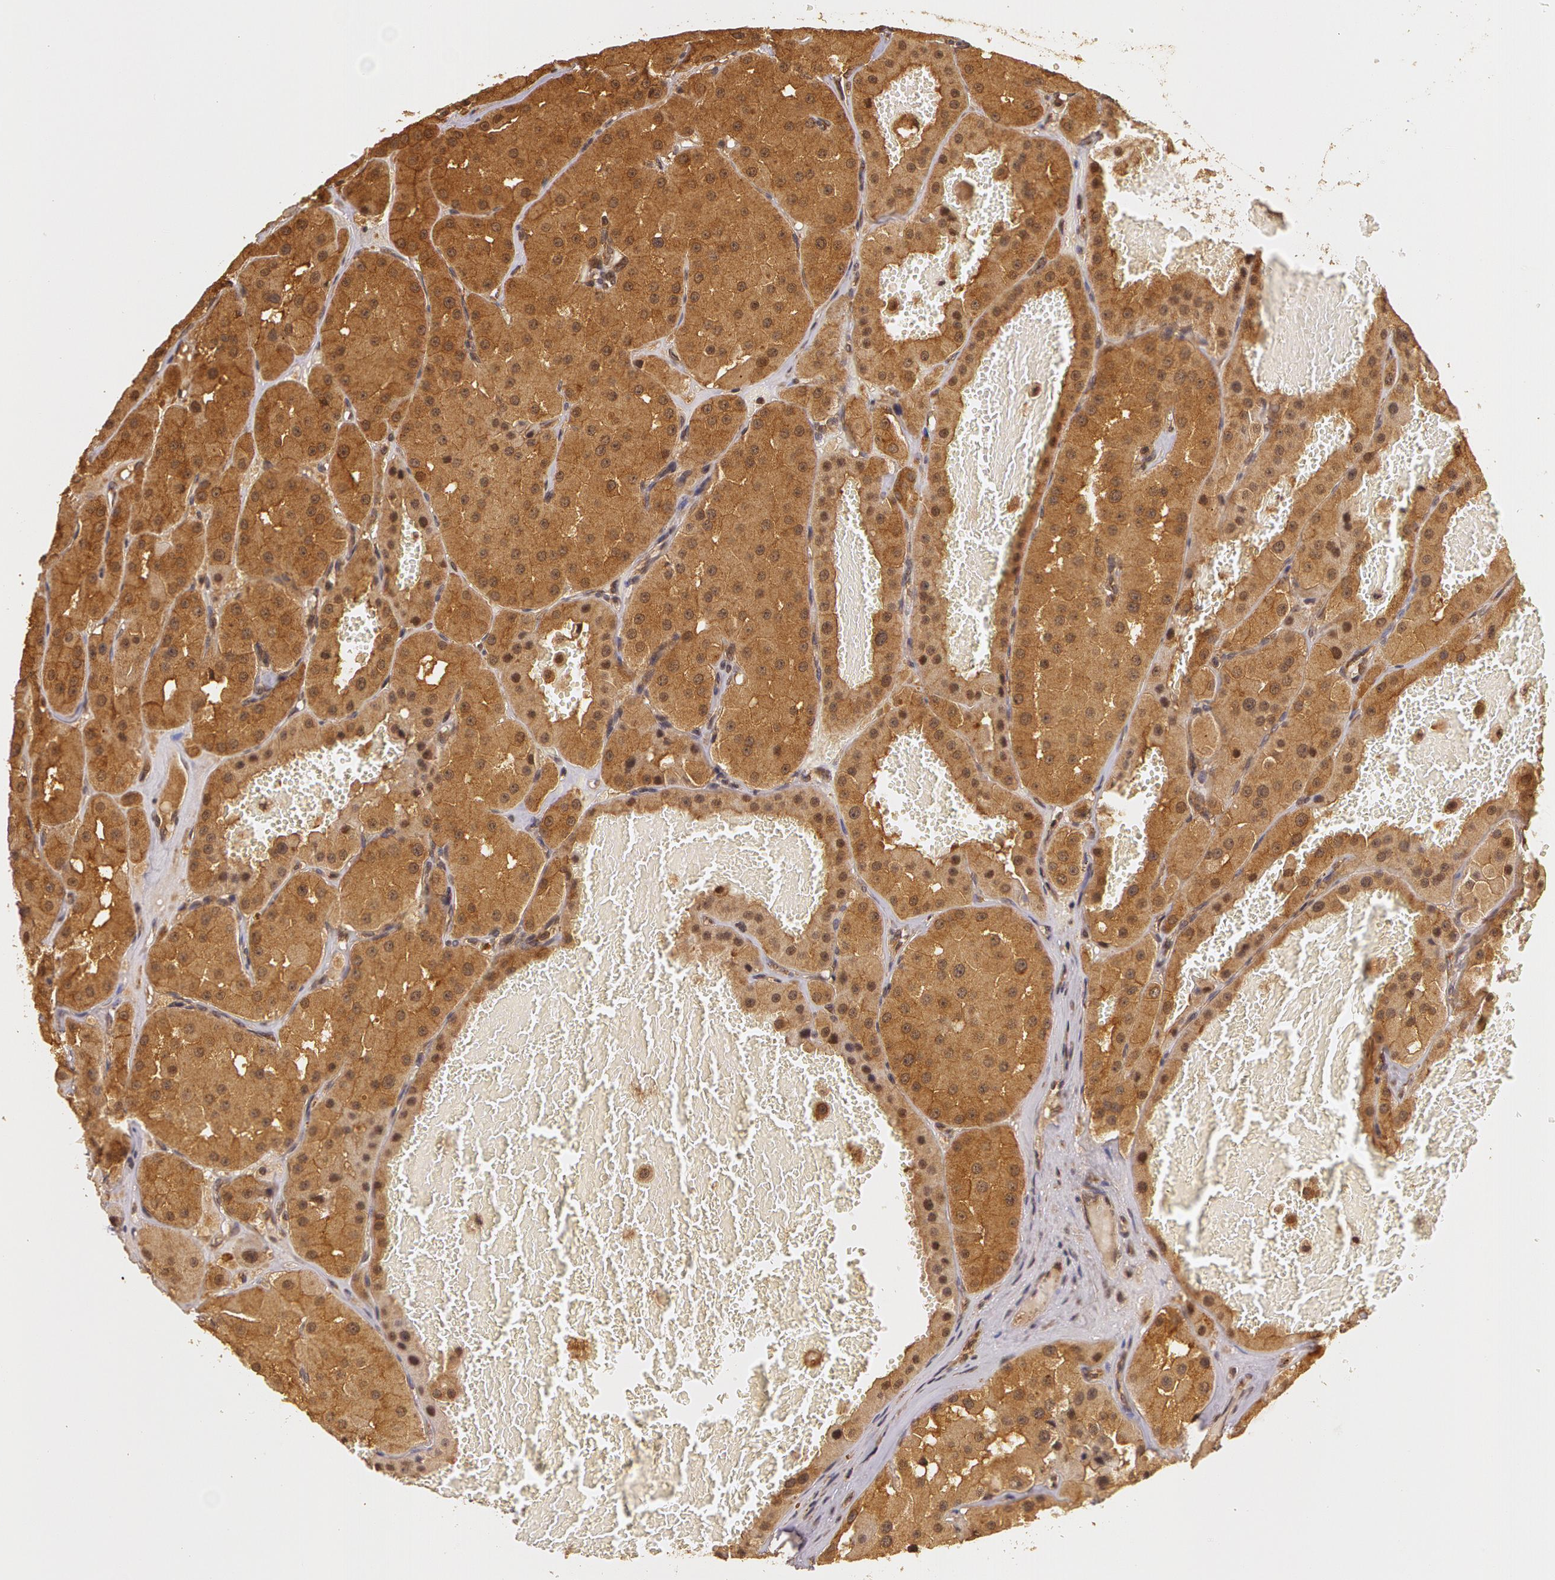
{"staining": {"intensity": "strong", "quantity": ">75%", "location": "cytoplasmic/membranous"}, "tissue": "renal cancer", "cell_type": "Tumor cells", "image_type": "cancer", "snomed": [{"axis": "morphology", "description": "Adenocarcinoma, uncertain malignant potential"}, {"axis": "topography", "description": "Kidney"}], "caption": "Immunohistochemical staining of human renal cancer displays high levels of strong cytoplasmic/membranous protein expression in approximately >75% of tumor cells.", "gene": "ASCC2", "patient": {"sex": "male", "age": 63}}